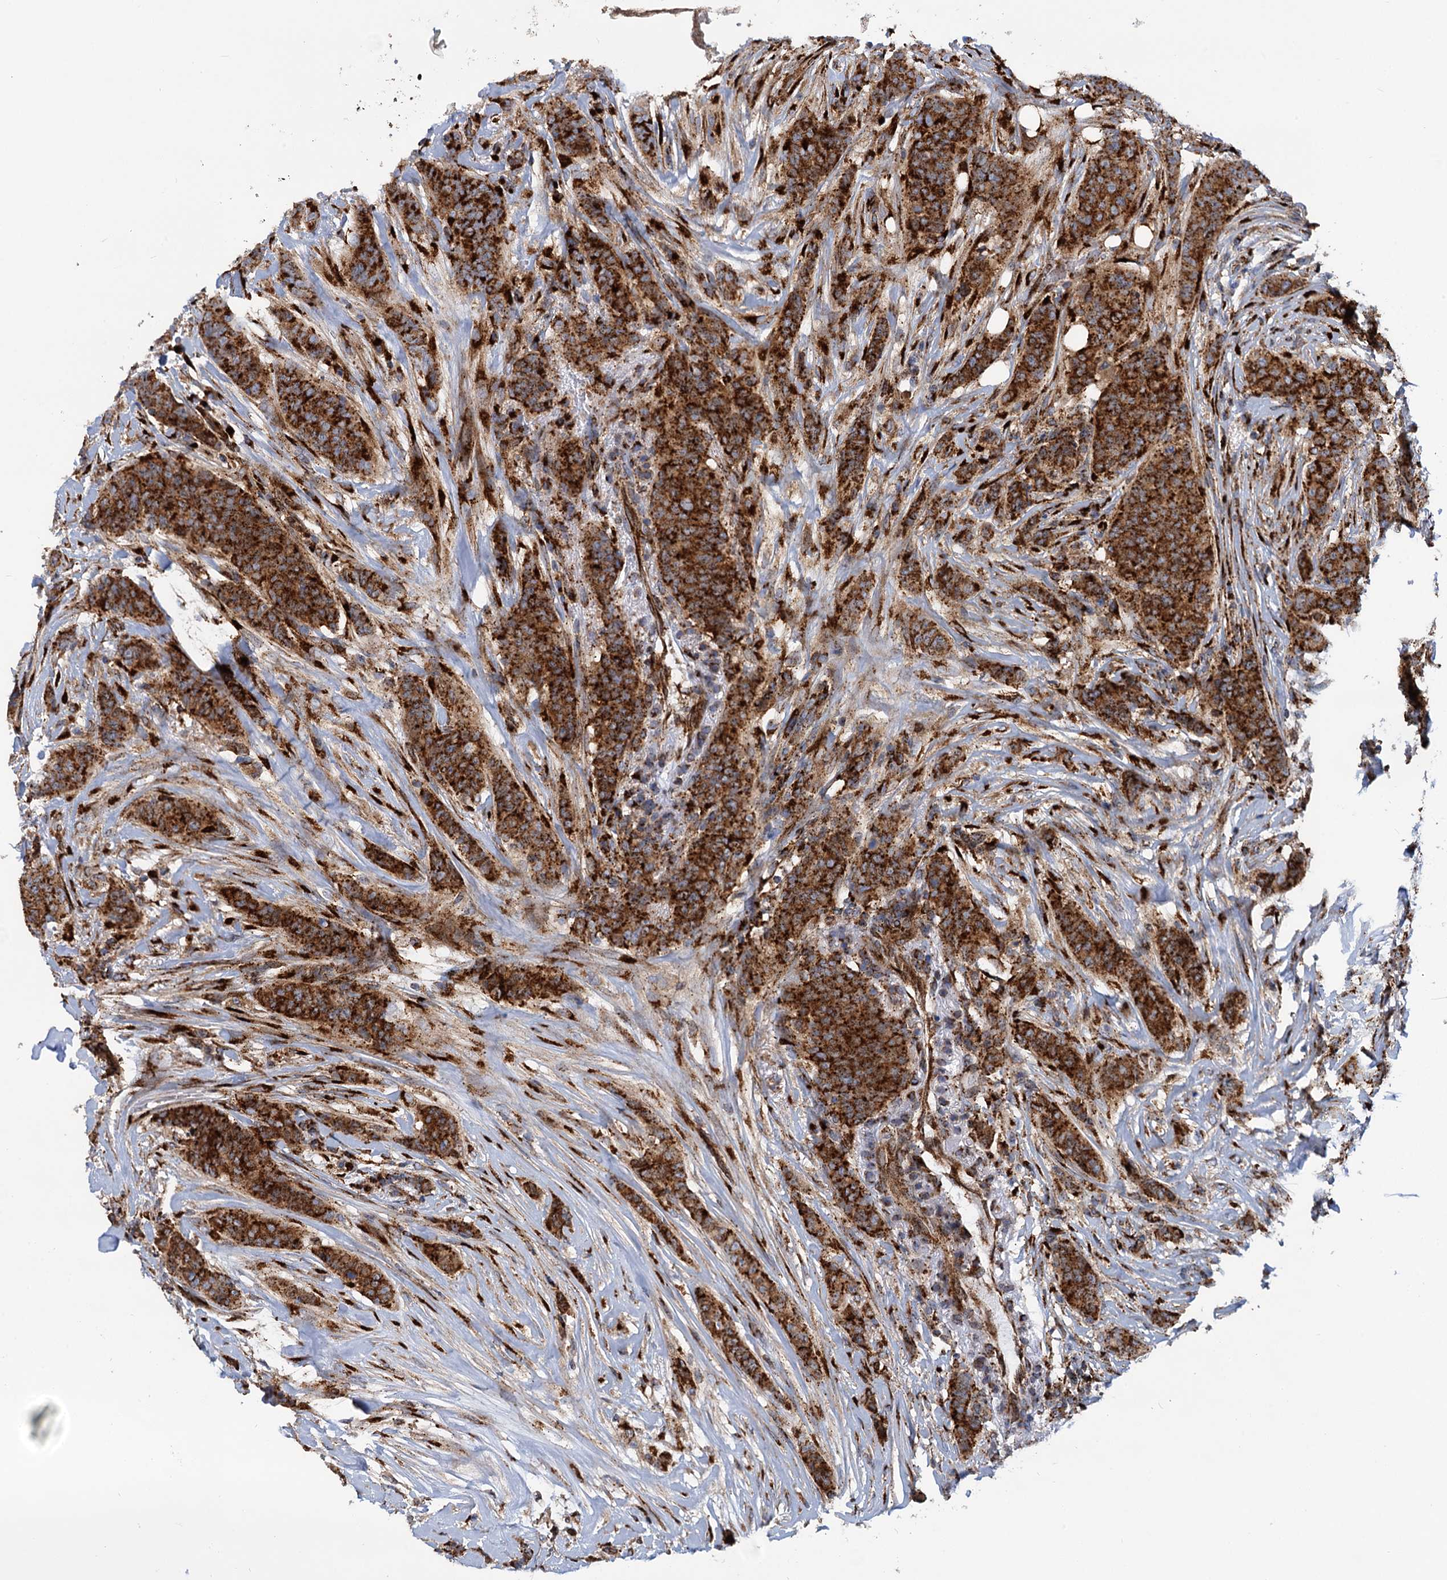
{"staining": {"intensity": "strong", "quantity": ">75%", "location": "cytoplasmic/membranous"}, "tissue": "breast cancer", "cell_type": "Tumor cells", "image_type": "cancer", "snomed": [{"axis": "morphology", "description": "Duct carcinoma"}, {"axis": "topography", "description": "Breast"}], "caption": "This photomicrograph shows immunohistochemistry (IHC) staining of human breast intraductal carcinoma, with high strong cytoplasmic/membranous expression in about >75% of tumor cells.", "gene": "SUPT20H", "patient": {"sex": "female", "age": 40}}